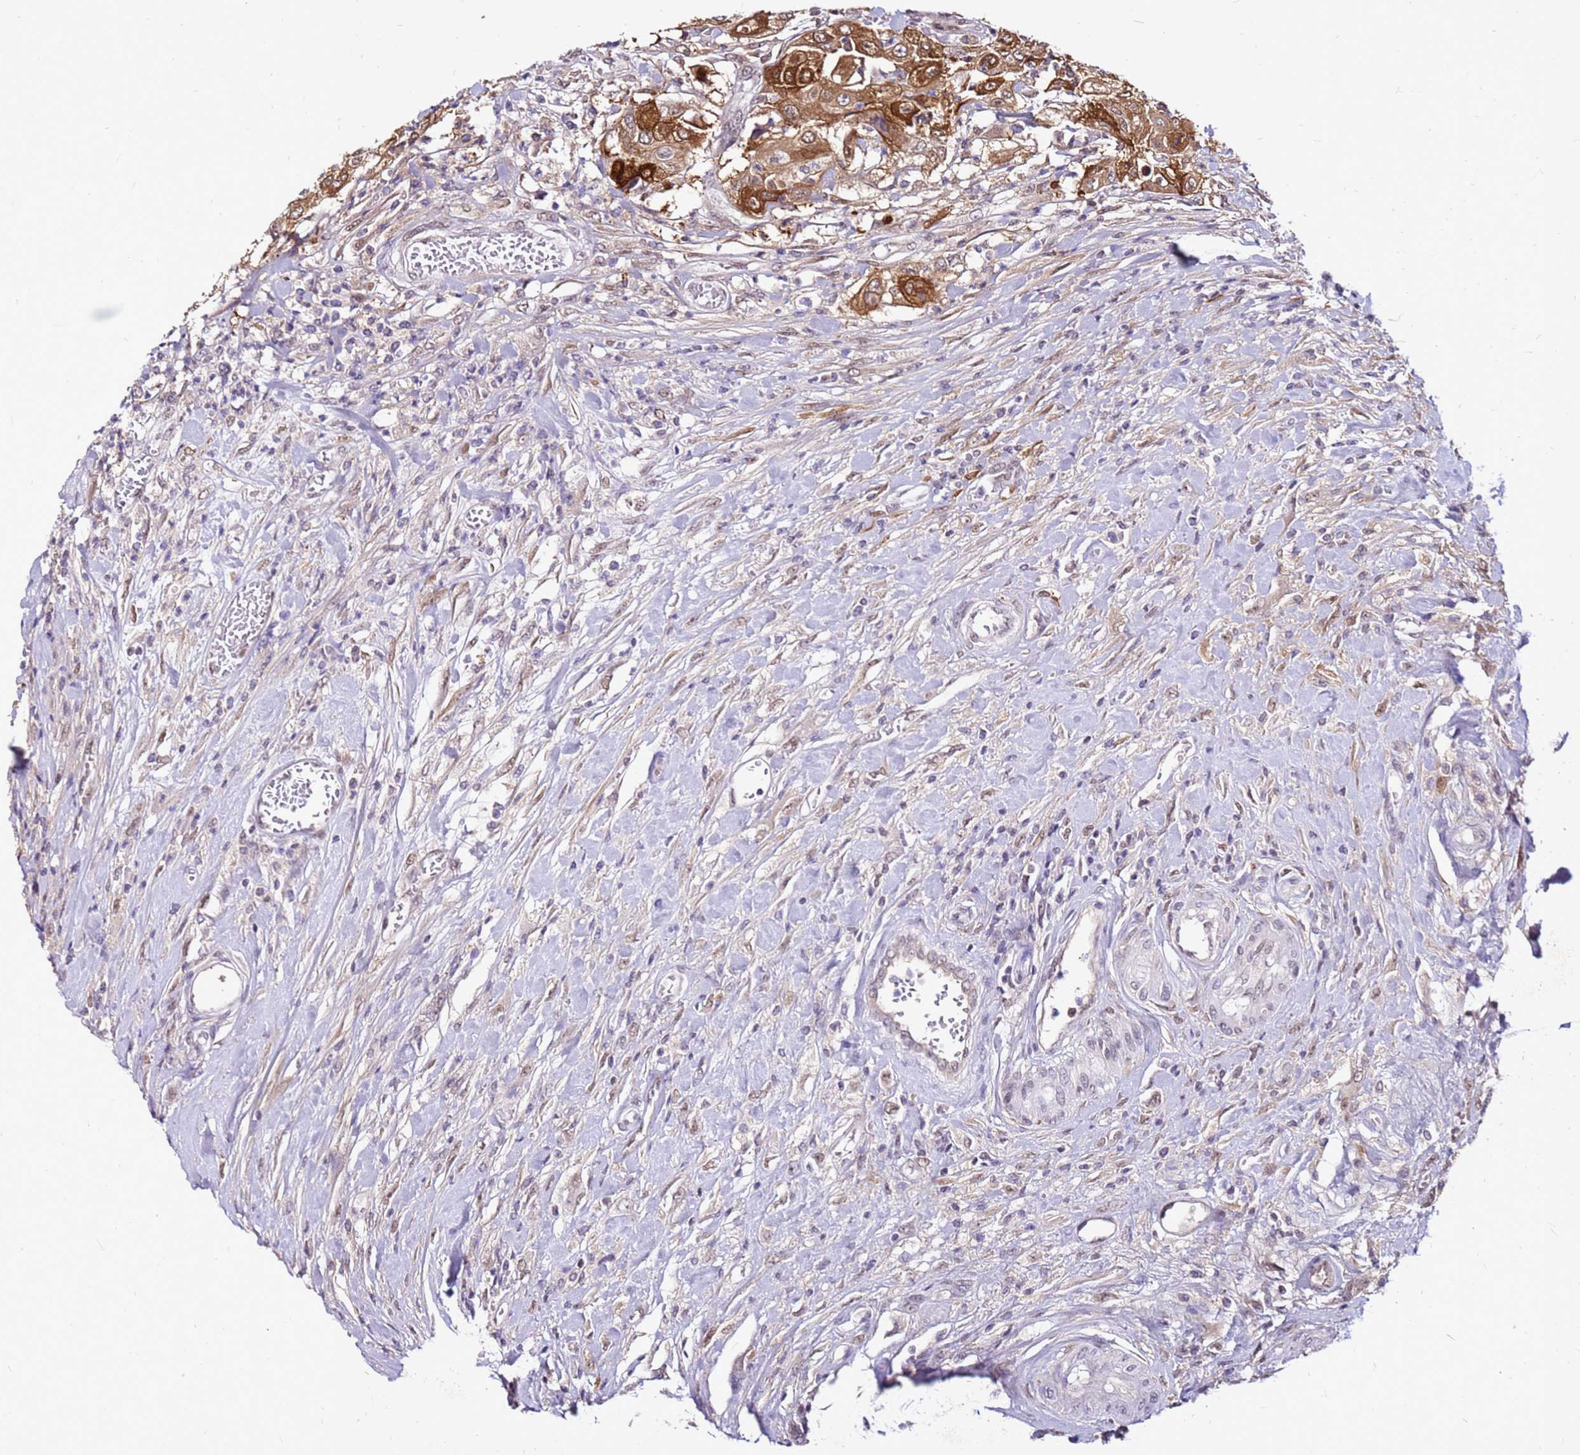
{"staining": {"intensity": "strong", "quantity": ">75%", "location": "cytoplasmic/membranous"}, "tissue": "urothelial cancer", "cell_type": "Tumor cells", "image_type": "cancer", "snomed": [{"axis": "morphology", "description": "Urothelial carcinoma, High grade"}, {"axis": "topography", "description": "Urinary bladder"}], "caption": "IHC (DAB) staining of urothelial carcinoma (high-grade) exhibits strong cytoplasmic/membranous protein positivity in approximately >75% of tumor cells.", "gene": "ALDH1A3", "patient": {"sex": "female", "age": 79}}